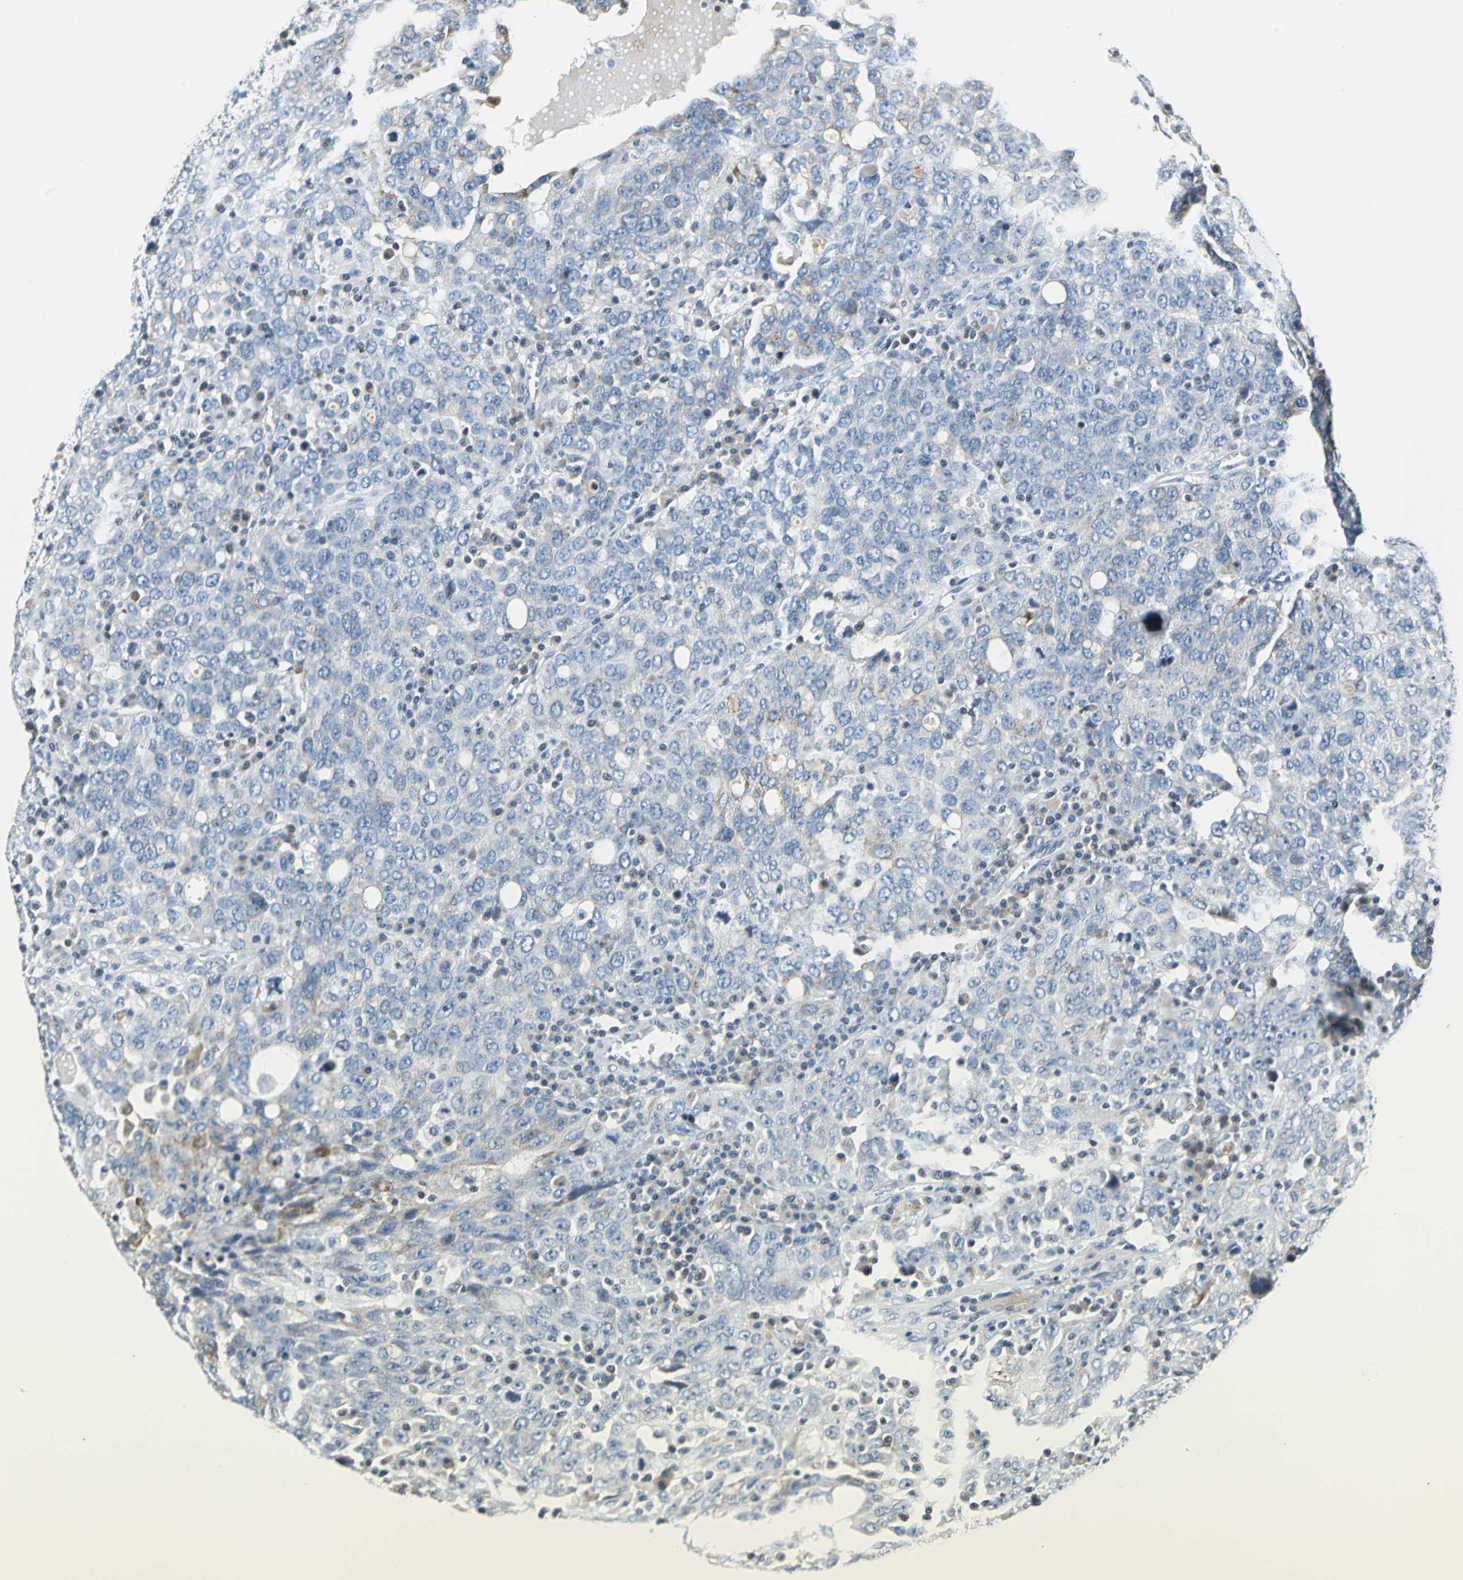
{"staining": {"intensity": "weak", "quantity": "<25%", "location": "cytoplasmic/membranous"}, "tissue": "ovarian cancer", "cell_type": "Tumor cells", "image_type": "cancer", "snomed": [{"axis": "morphology", "description": "Carcinoma, endometroid"}, {"axis": "topography", "description": "Ovary"}], "caption": "An immunohistochemistry (IHC) photomicrograph of ovarian cancer (endometroid carcinoma) is shown. There is no staining in tumor cells of ovarian cancer (endometroid carcinoma).", "gene": "HCFC2", "patient": {"sex": "female", "age": 62}}